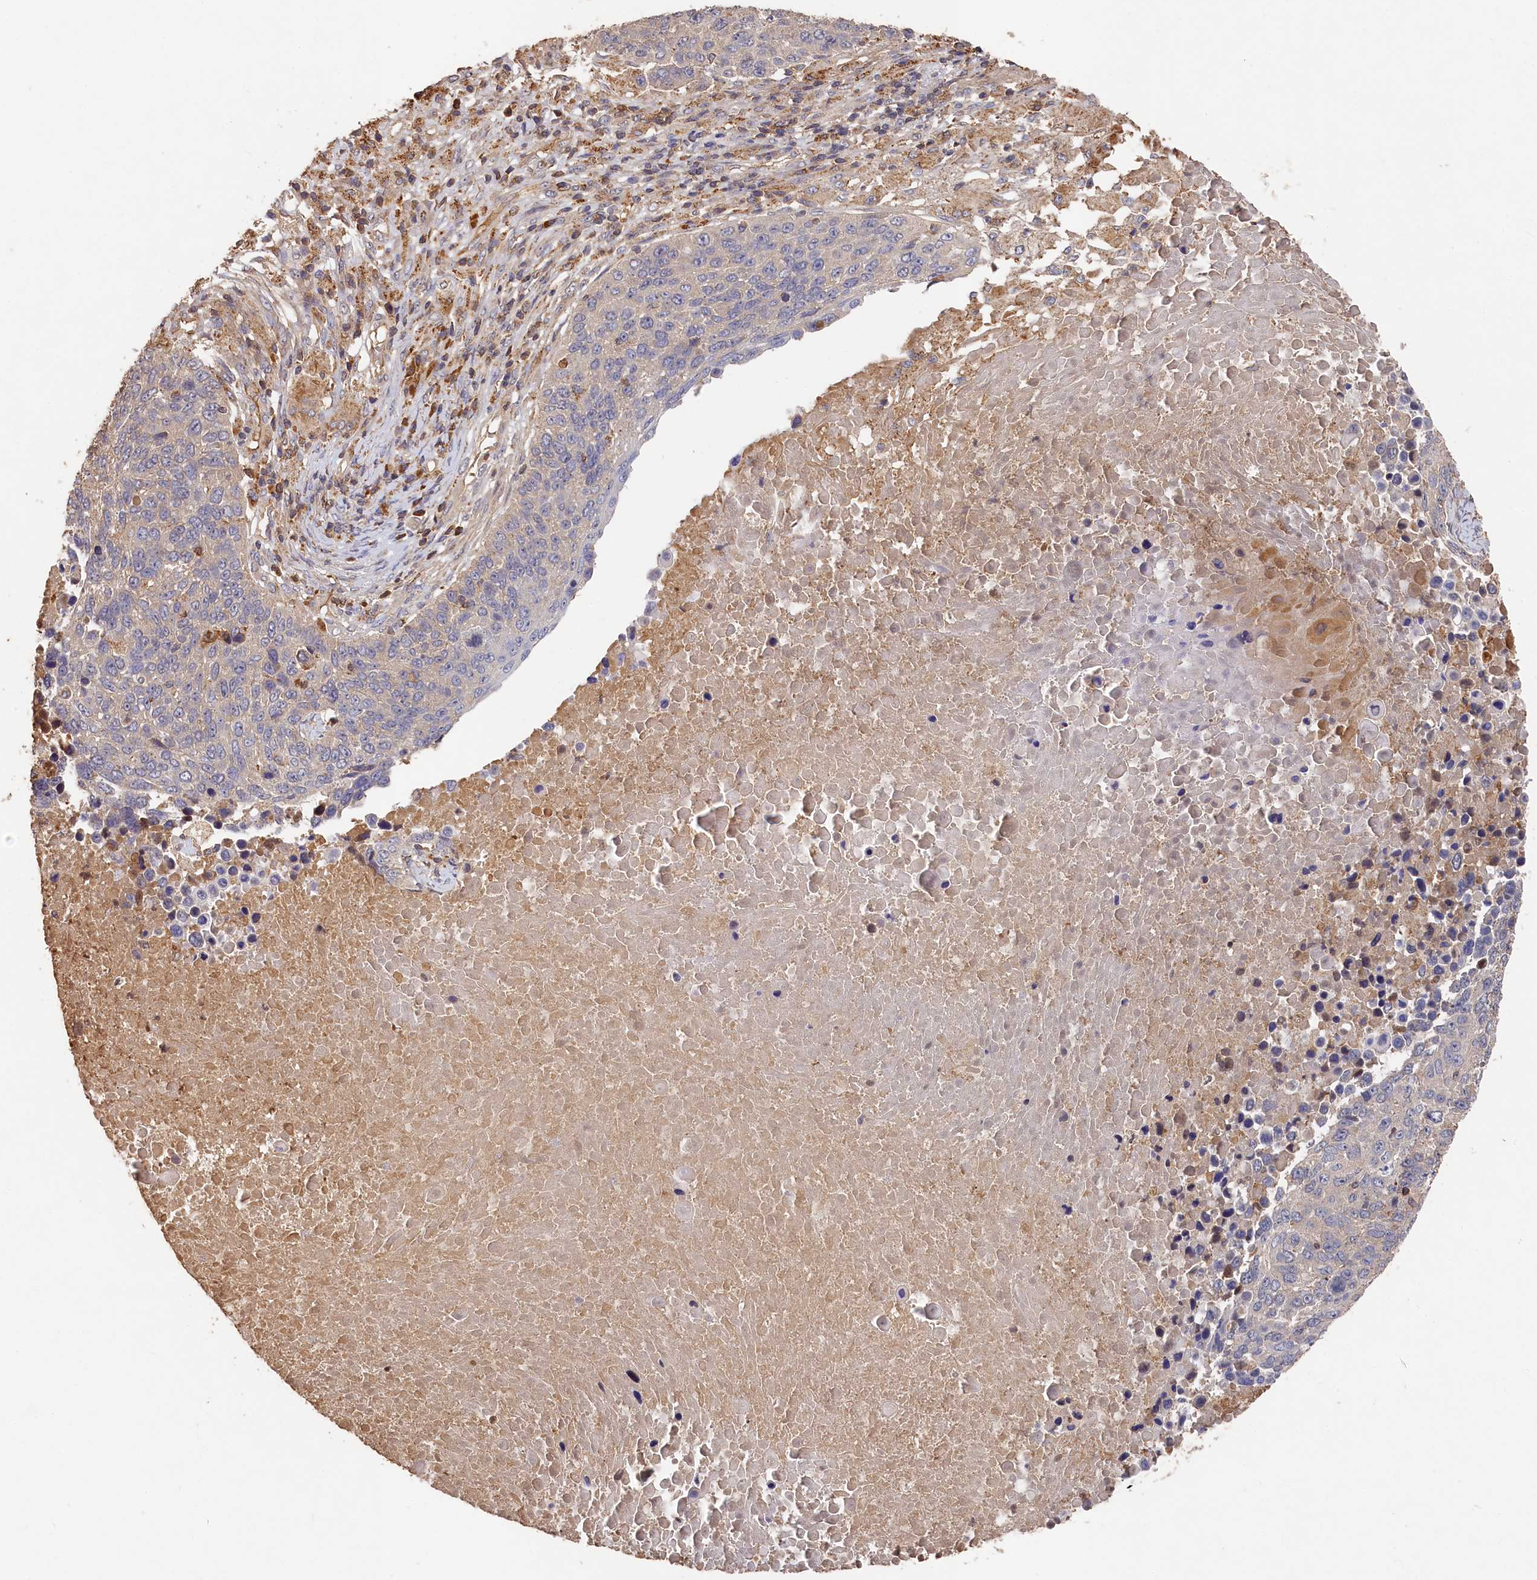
{"staining": {"intensity": "negative", "quantity": "none", "location": "none"}, "tissue": "lung cancer", "cell_type": "Tumor cells", "image_type": "cancer", "snomed": [{"axis": "morphology", "description": "Normal tissue, NOS"}, {"axis": "morphology", "description": "Squamous cell carcinoma, NOS"}, {"axis": "topography", "description": "Lymph node"}, {"axis": "topography", "description": "Lung"}], "caption": "Tumor cells are negative for brown protein staining in lung cancer.", "gene": "DHRS11", "patient": {"sex": "male", "age": 66}}